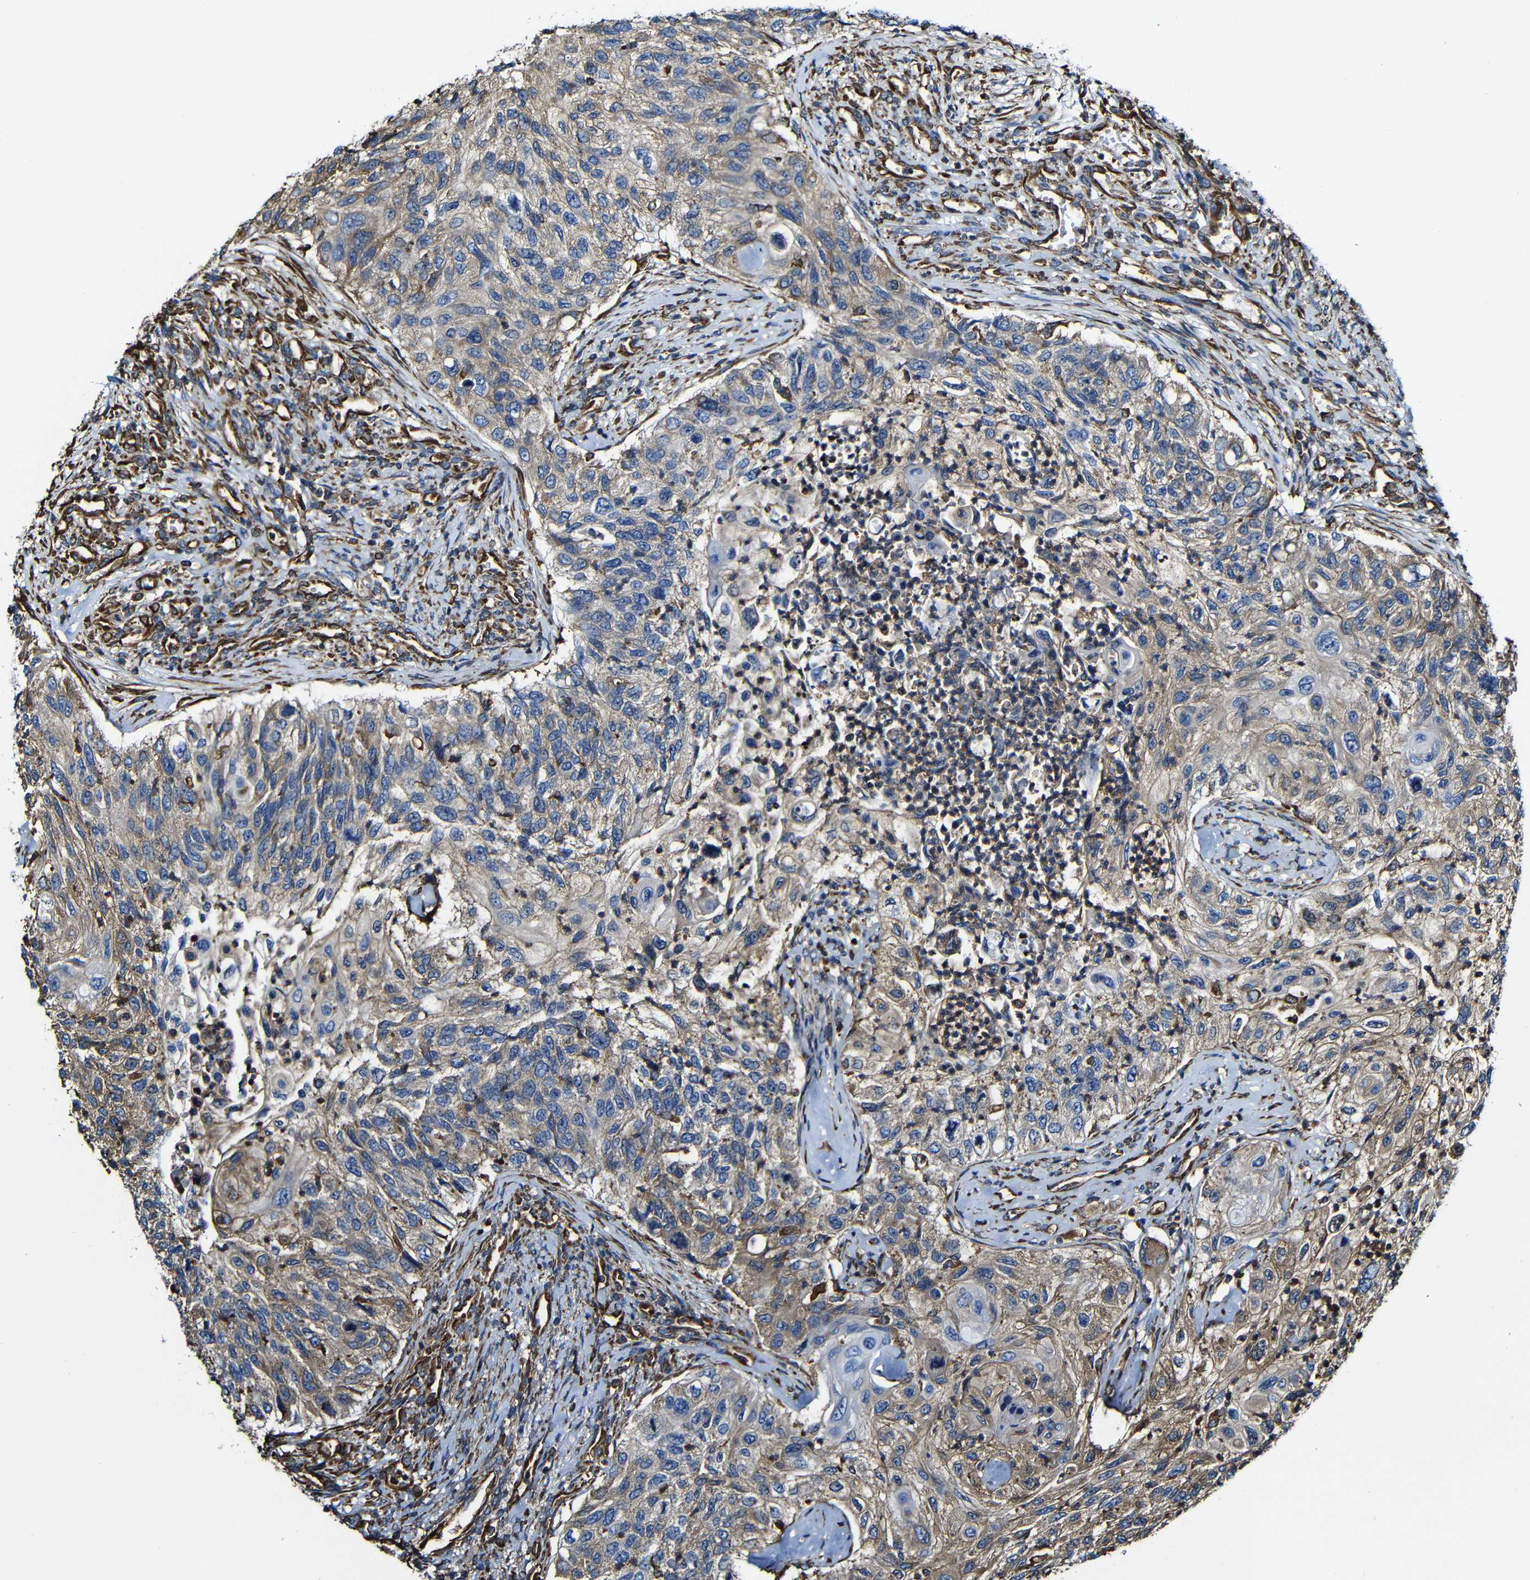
{"staining": {"intensity": "weak", "quantity": ">75%", "location": "cytoplasmic/membranous"}, "tissue": "urothelial cancer", "cell_type": "Tumor cells", "image_type": "cancer", "snomed": [{"axis": "morphology", "description": "Urothelial carcinoma, High grade"}, {"axis": "topography", "description": "Urinary bladder"}], "caption": "High-grade urothelial carcinoma stained for a protein exhibits weak cytoplasmic/membranous positivity in tumor cells. (Brightfield microscopy of DAB IHC at high magnification).", "gene": "MSN", "patient": {"sex": "female", "age": 60}}